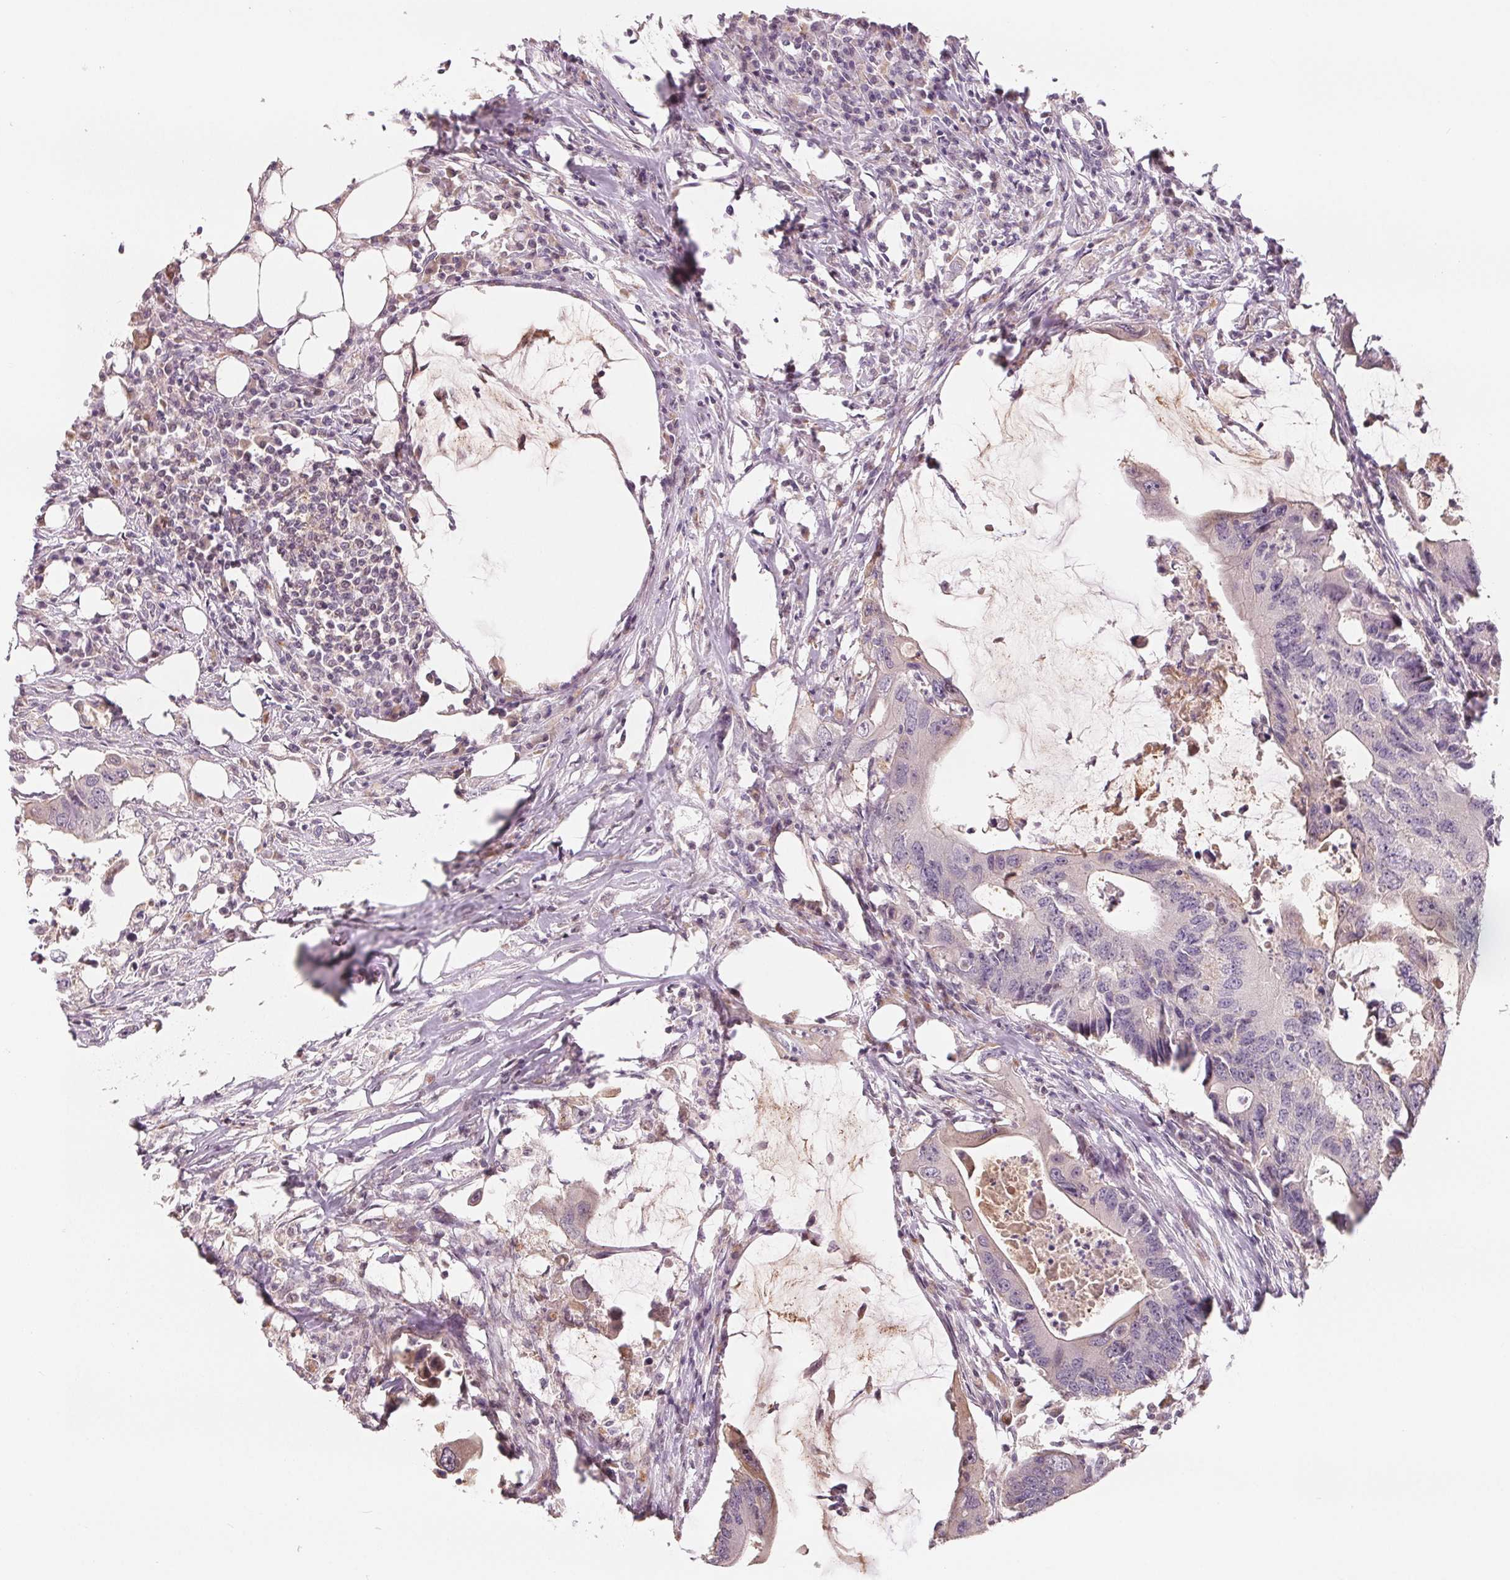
{"staining": {"intensity": "negative", "quantity": "none", "location": "none"}, "tissue": "colorectal cancer", "cell_type": "Tumor cells", "image_type": "cancer", "snomed": [{"axis": "morphology", "description": "Adenocarcinoma, NOS"}, {"axis": "topography", "description": "Colon"}], "caption": "This is an immunohistochemistry (IHC) micrograph of colorectal cancer (adenocarcinoma). There is no expression in tumor cells.", "gene": "VTCN1", "patient": {"sex": "male", "age": 71}}